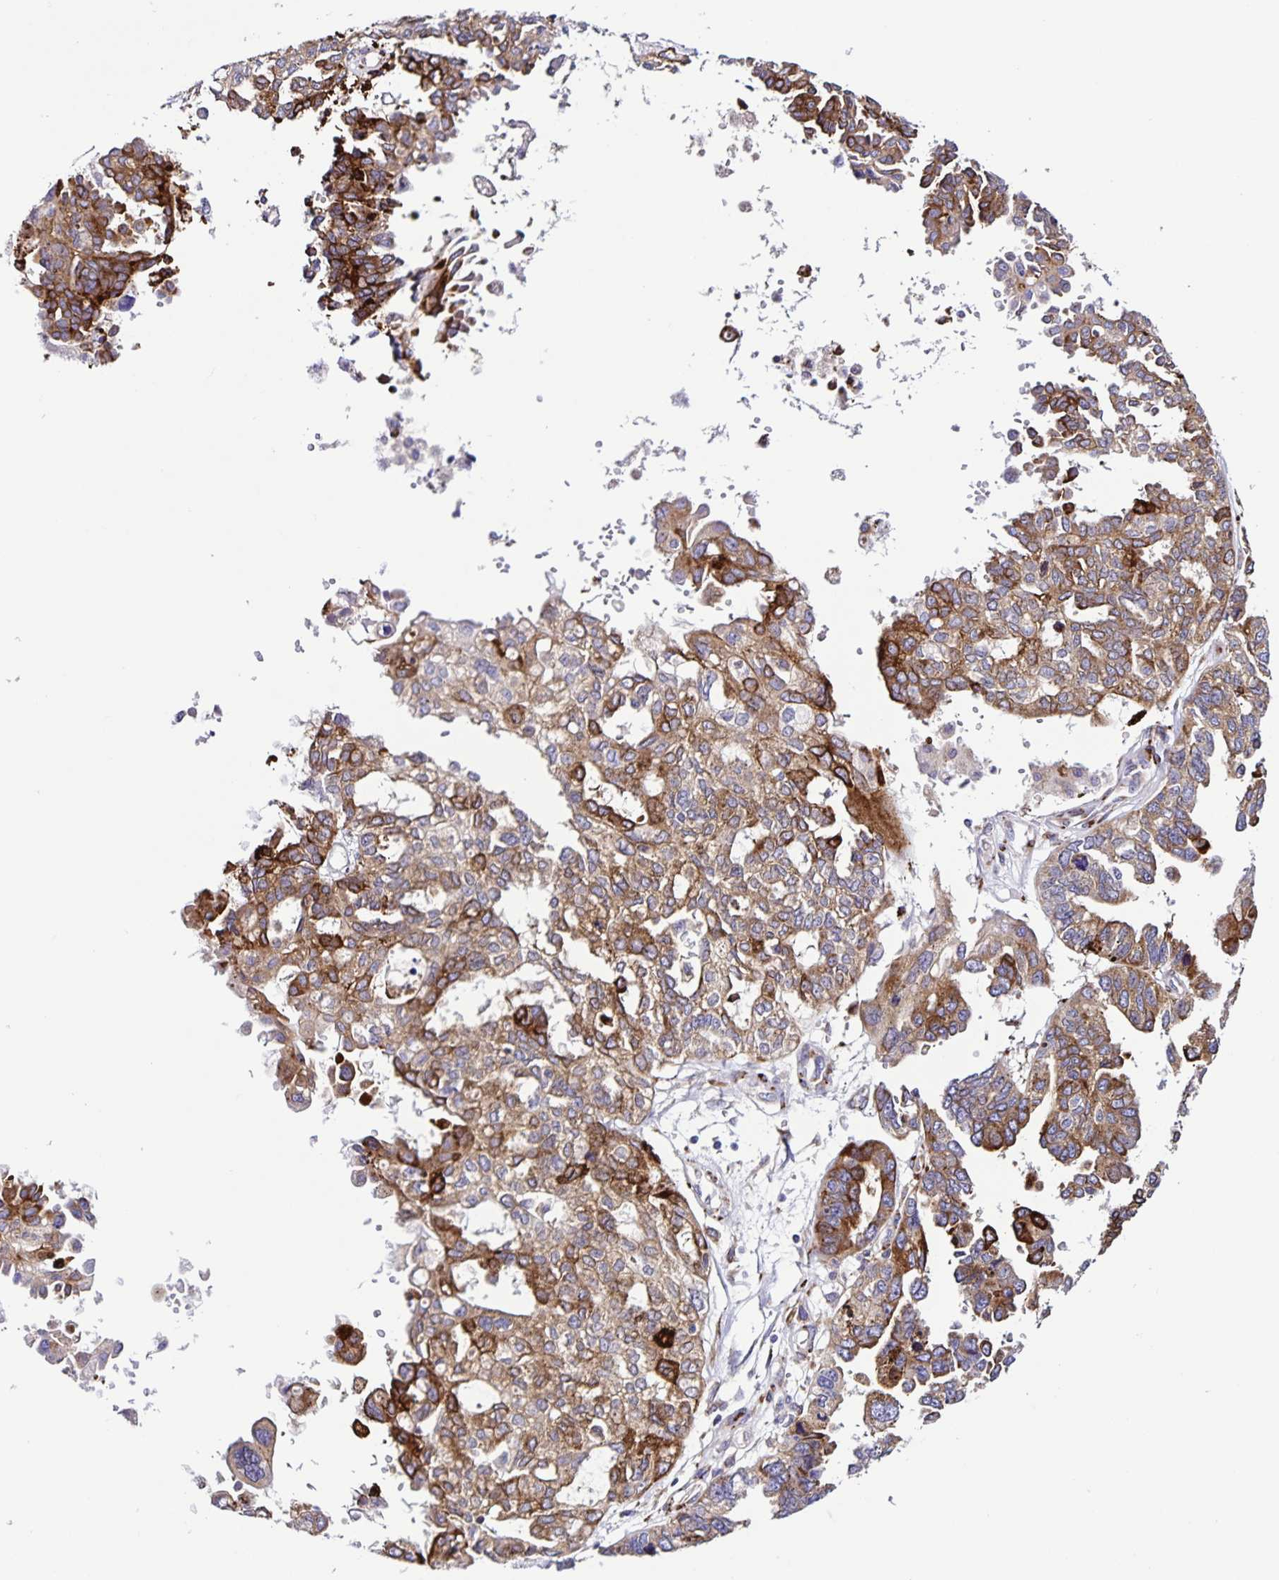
{"staining": {"intensity": "strong", "quantity": ">75%", "location": "cytoplasmic/membranous"}, "tissue": "ovarian cancer", "cell_type": "Tumor cells", "image_type": "cancer", "snomed": [{"axis": "morphology", "description": "Cystadenocarcinoma, serous, NOS"}, {"axis": "topography", "description": "Ovary"}], "caption": "DAB immunohistochemical staining of serous cystadenocarcinoma (ovarian) demonstrates strong cytoplasmic/membranous protein staining in about >75% of tumor cells.", "gene": "OSBPL5", "patient": {"sex": "female", "age": 53}}